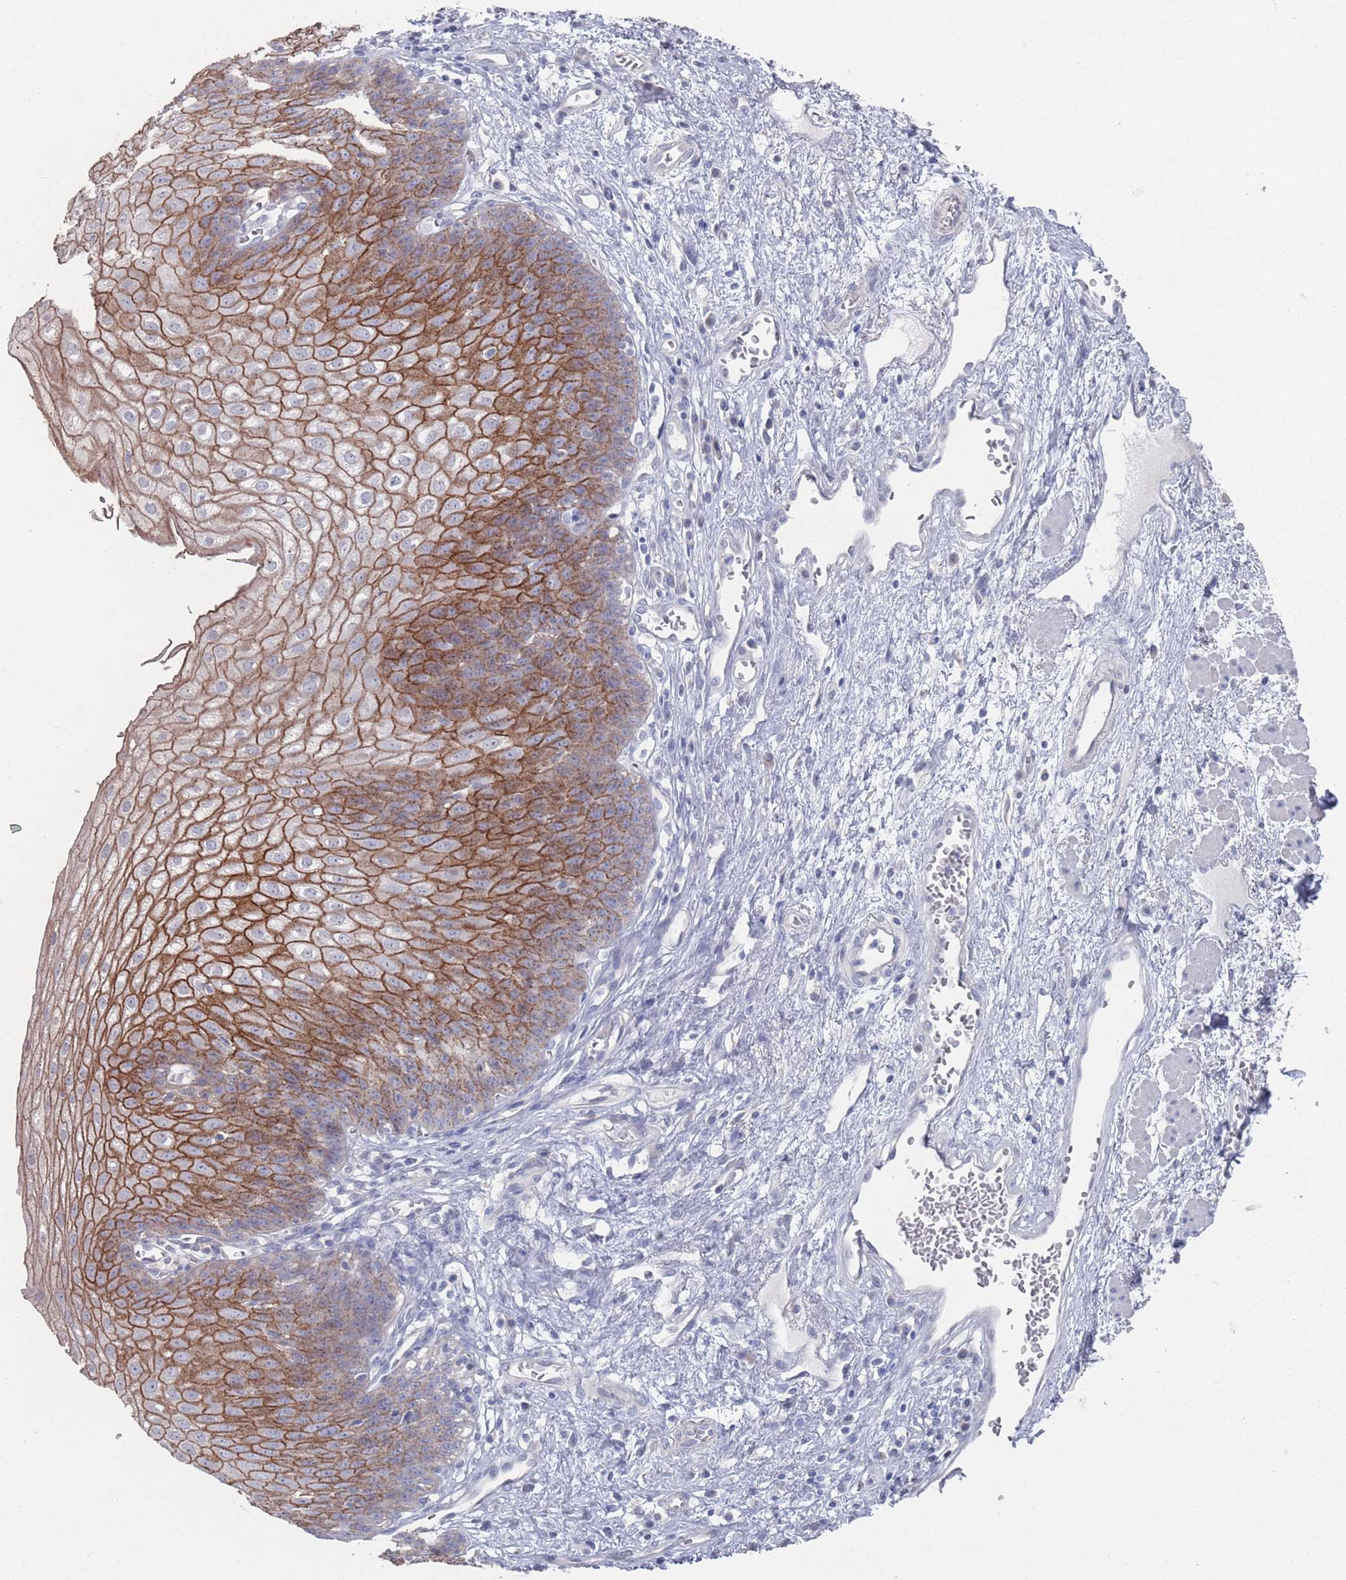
{"staining": {"intensity": "moderate", "quantity": ">75%", "location": "cytoplasmic/membranous"}, "tissue": "esophagus", "cell_type": "Squamous epithelial cells", "image_type": "normal", "snomed": [{"axis": "morphology", "description": "Normal tissue, NOS"}, {"axis": "topography", "description": "Esophagus"}], "caption": "Immunohistochemistry (IHC) of normal human esophagus exhibits medium levels of moderate cytoplasmic/membranous expression in approximately >75% of squamous epithelial cells. The staining was performed using DAB to visualize the protein expression in brown, while the nuclei were stained in blue with hematoxylin (Magnification: 20x).", "gene": "PROM2", "patient": {"sex": "male", "age": 71}}